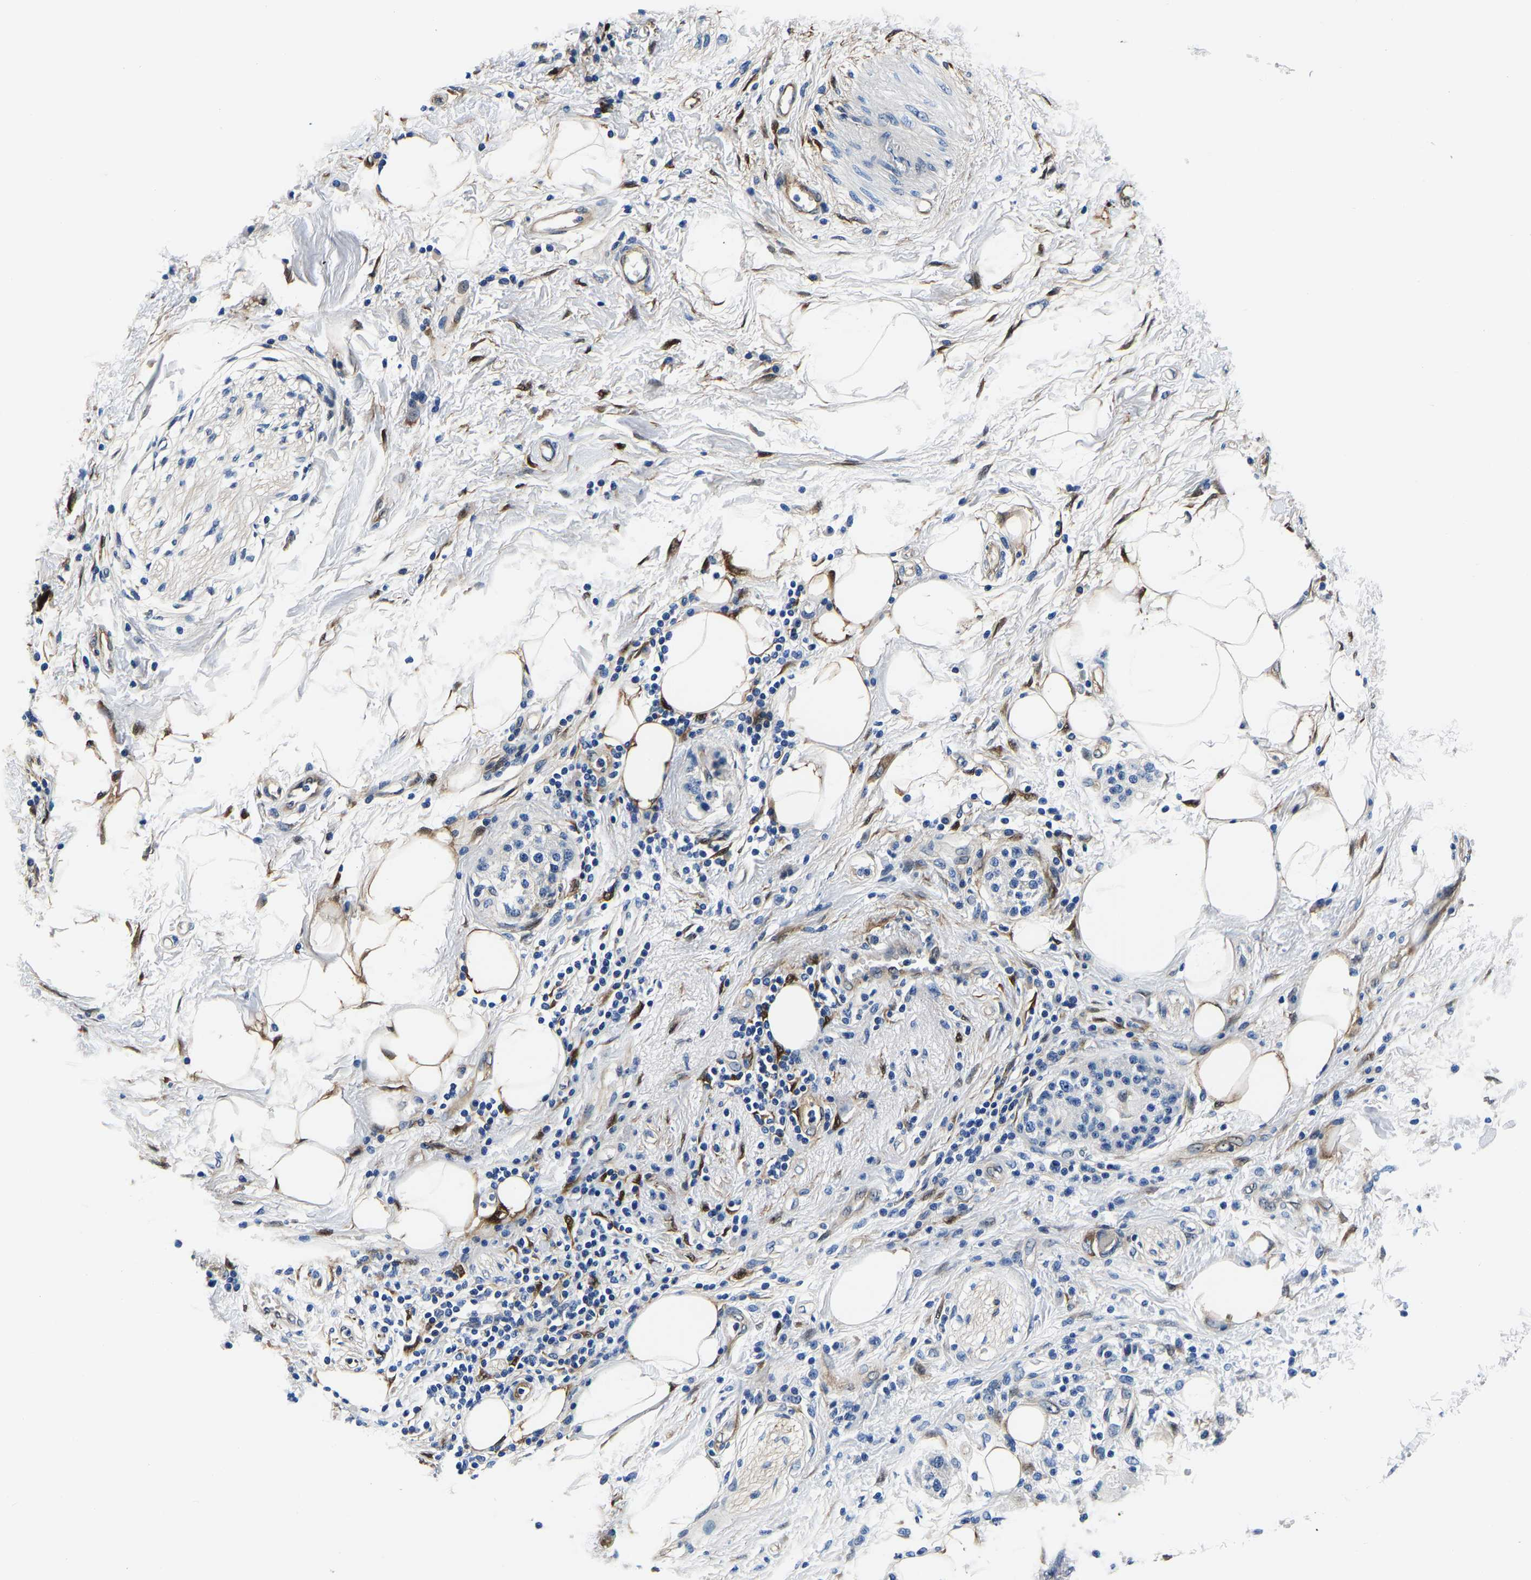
{"staining": {"intensity": "negative", "quantity": "none", "location": "none"}, "tissue": "pancreatic cancer", "cell_type": "Tumor cells", "image_type": "cancer", "snomed": [{"axis": "morphology", "description": "Normal tissue, NOS"}, {"axis": "morphology", "description": "Adenocarcinoma, NOS"}, {"axis": "topography", "description": "Pancreas"}, {"axis": "topography", "description": "Duodenum"}], "caption": "High magnification brightfield microscopy of pancreatic cancer (adenocarcinoma) stained with DAB (3,3'-diaminobenzidine) (brown) and counterstained with hematoxylin (blue): tumor cells show no significant staining. (DAB (3,3'-diaminobenzidine) immunohistochemistry (IHC) with hematoxylin counter stain).", "gene": "S100A13", "patient": {"sex": "female", "age": 60}}